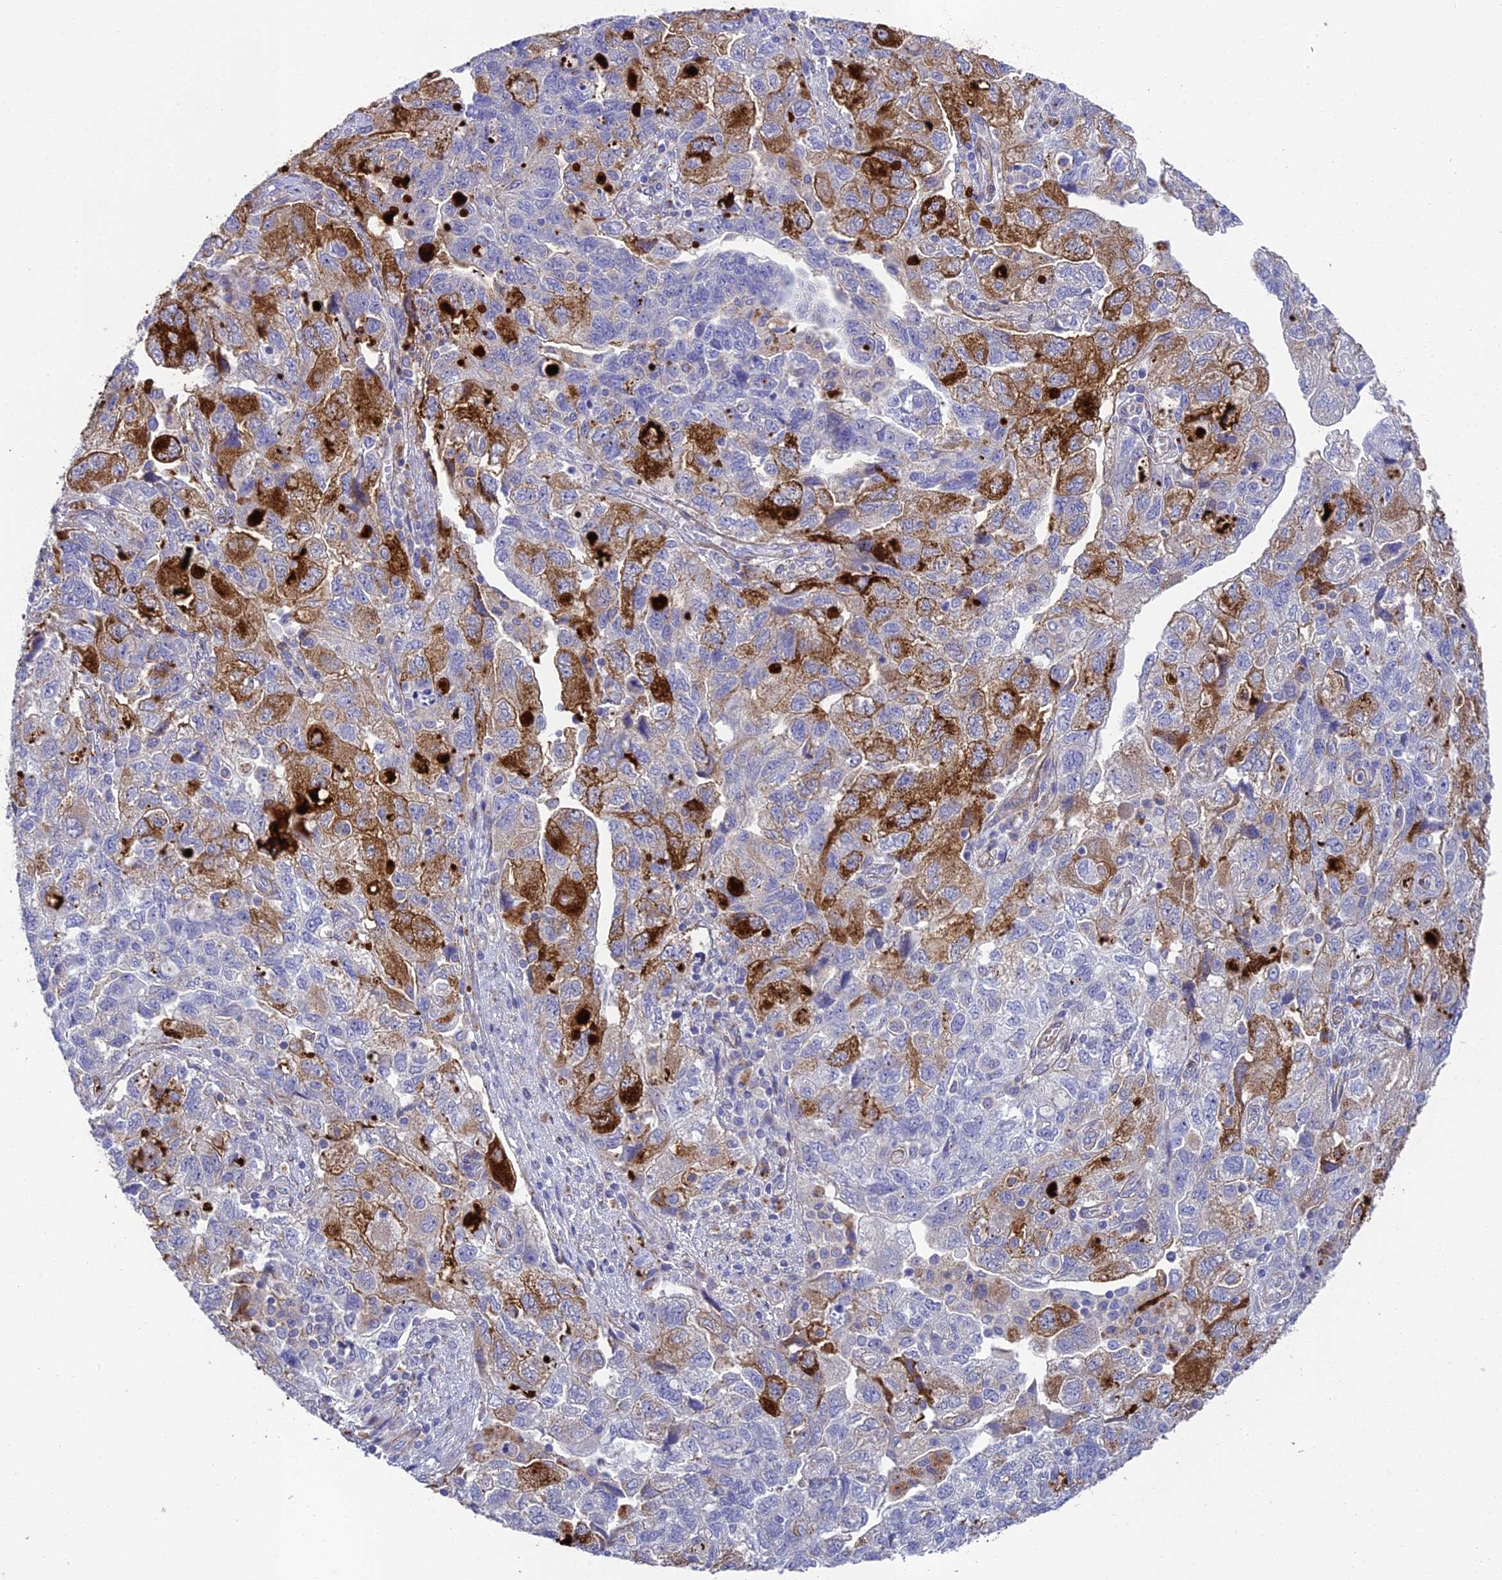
{"staining": {"intensity": "strong", "quantity": "<25%", "location": "cytoplasmic/membranous"}, "tissue": "ovarian cancer", "cell_type": "Tumor cells", "image_type": "cancer", "snomed": [{"axis": "morphology", "description": "Carcinoma, NOS"}, {"axis": "morphology", "description": "Cystadenocarcinoma, serous, NOS"}, {"axis": "topography", "description": "Ovary"}], "caption": "Immunohistochemical staining of serous cystadenocarcinoma (ovarian) demonstrates strong cytoplasmic/membranous protein staining in about <25% of tumor cells.", "gene": "TNS1", "patient": {"sex": "female", "age": 69}}